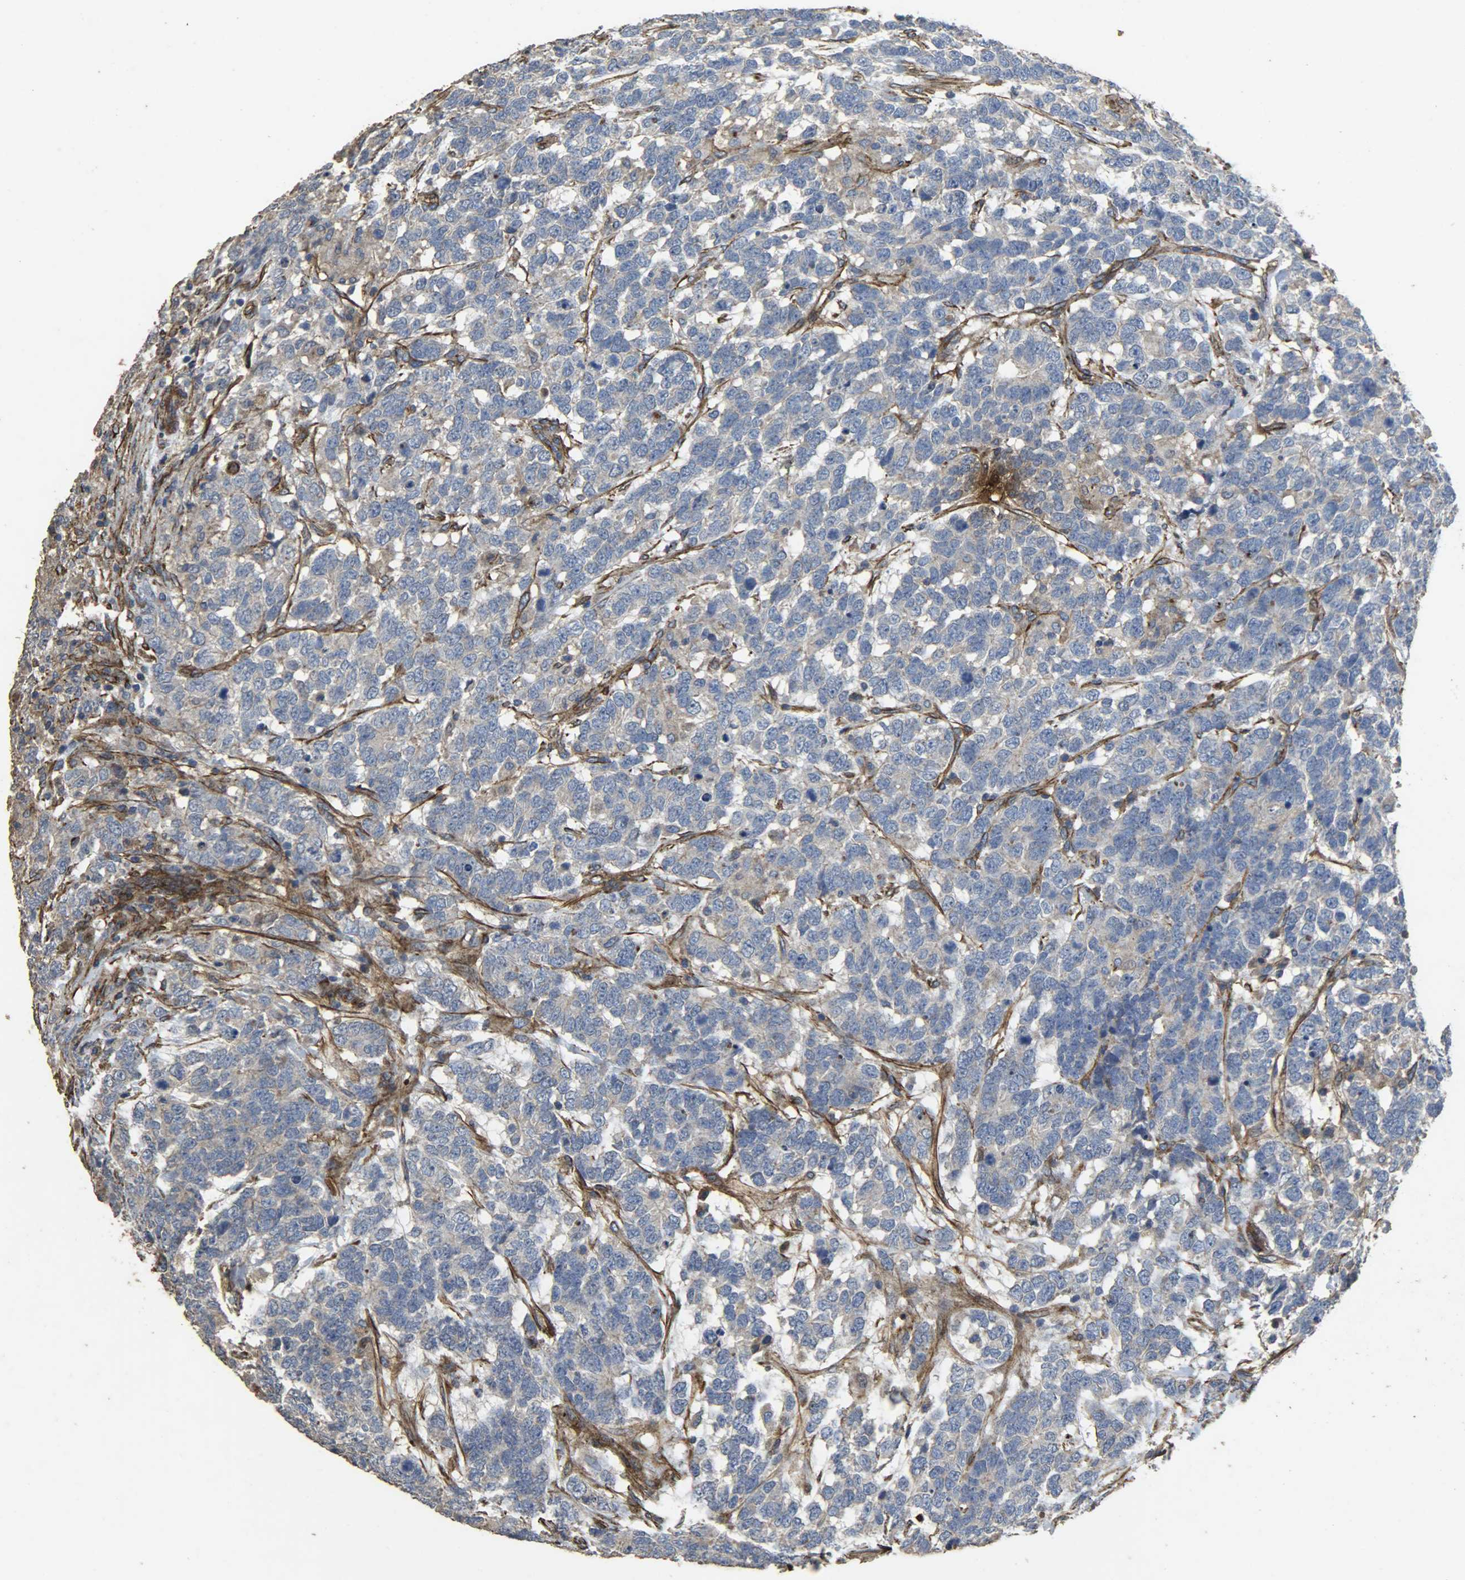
{"staining": {"intensity": "negative", "quantity": "none", "location": "none"}, "tissue": "testis cancer", "cell_type": "Tumor cells", "image_type": "cancer", "snomed": [{"axis": "morphology", "description": "Carcinoma, Embryonal, NOS"}, {"axis": "topography", "description": "Testis"}], "caption": "This is a photomicrograph of IHC staining of testis embryonal carcinoma, which shows no positivity in tumor cells.", "gene": "TPM4", "patient": {"sex": "male", "age": 26}}